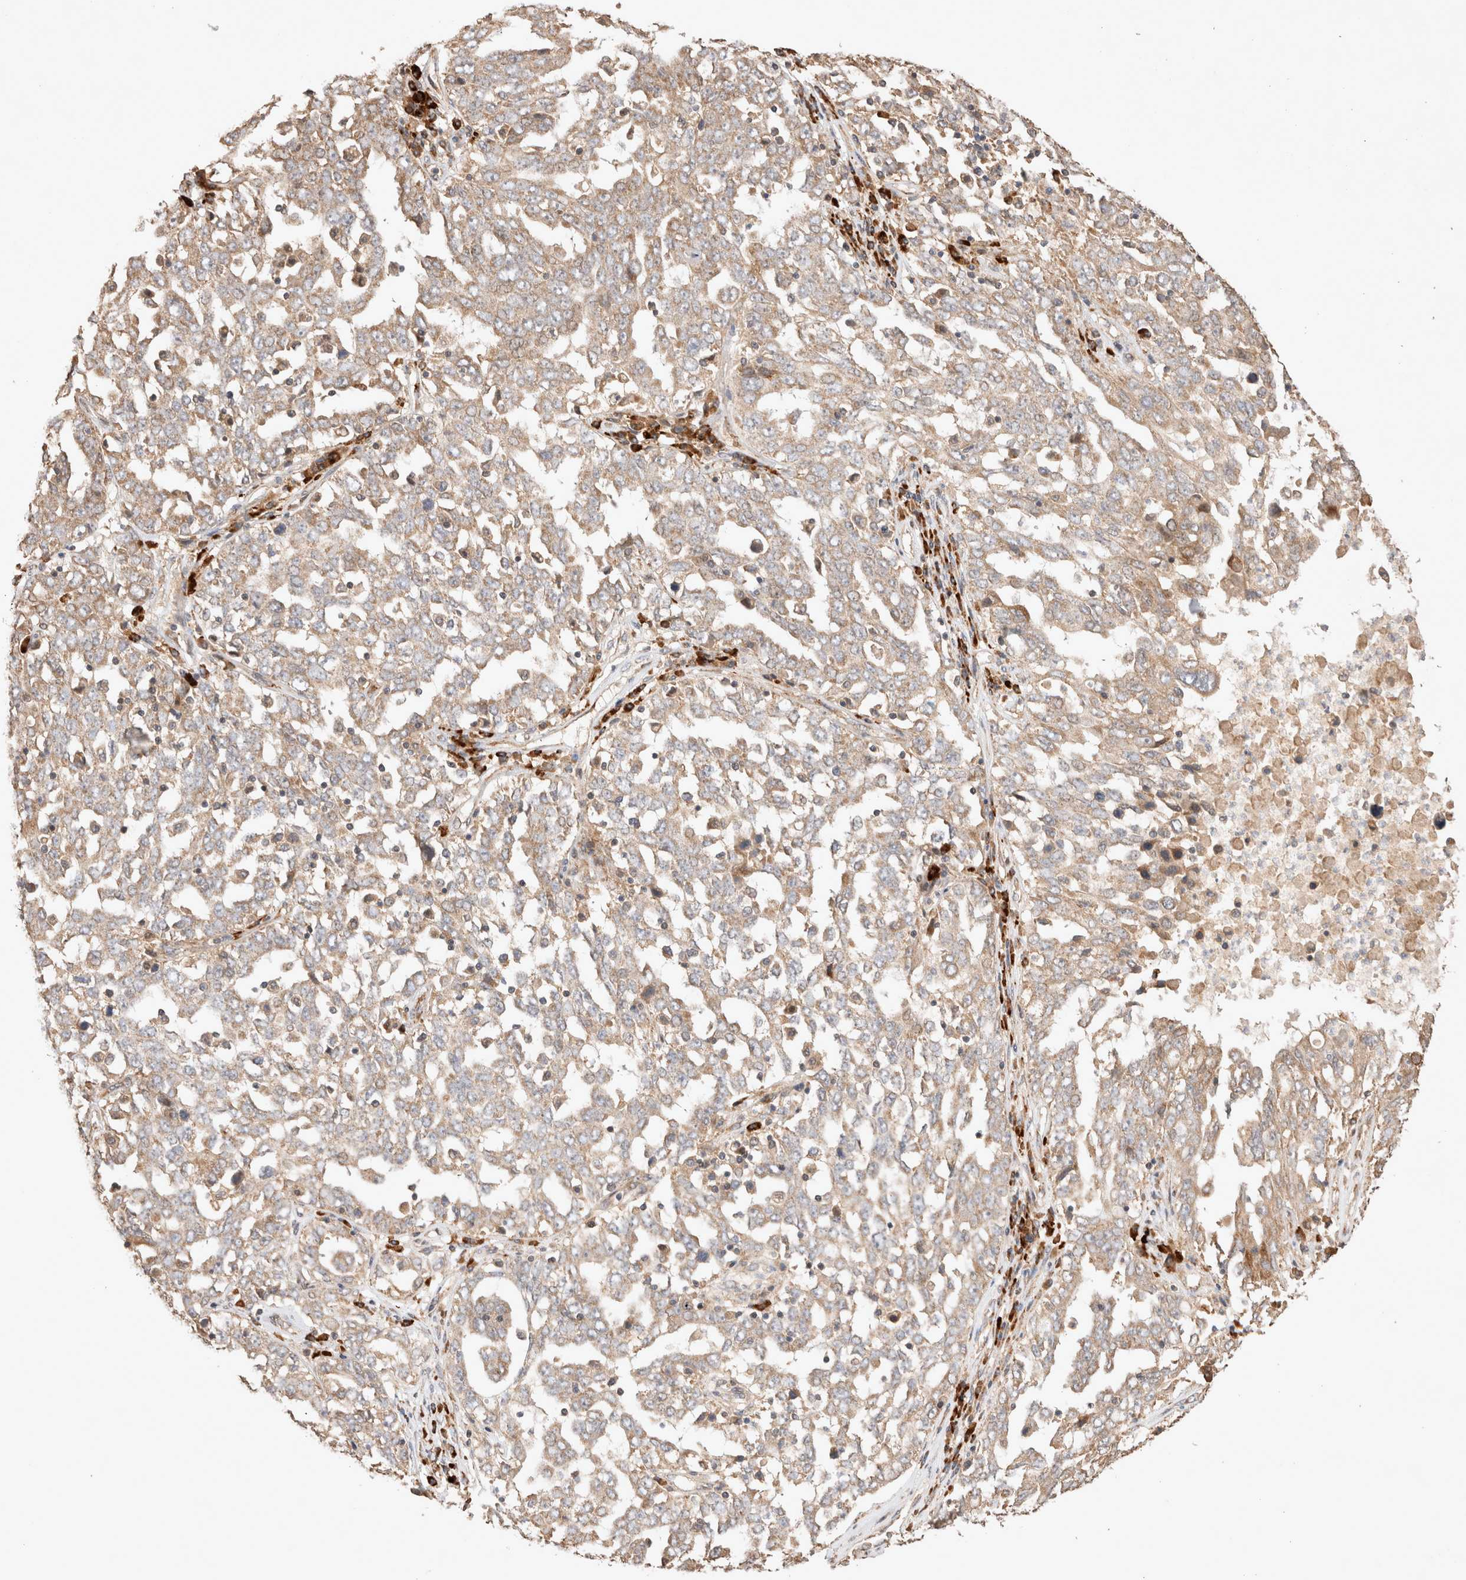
{"staining": {"intensity": "weak", "quantity": ">75%", "location": "cytoplasmic/membranous"}, "tissue": "ovarian cancer", "cell_type": "Tumor cells", "image_type": "cancer", "snomed": [{"axis": "morphology", "description": "Carcinoma, endometroid"}, {"axis": "topography", "description": "Ovary"}], "caption": "Protein staining of ovarian cancer (endometroid carcinoma) tissue displays weak cytoplasmic/membranous staining in approximately >75% of tumor cells. The protein is shown in brown color, while the nuclei are stained blue.", "gene": "HROB", "patient": {"sex": "female", "age": 62}}